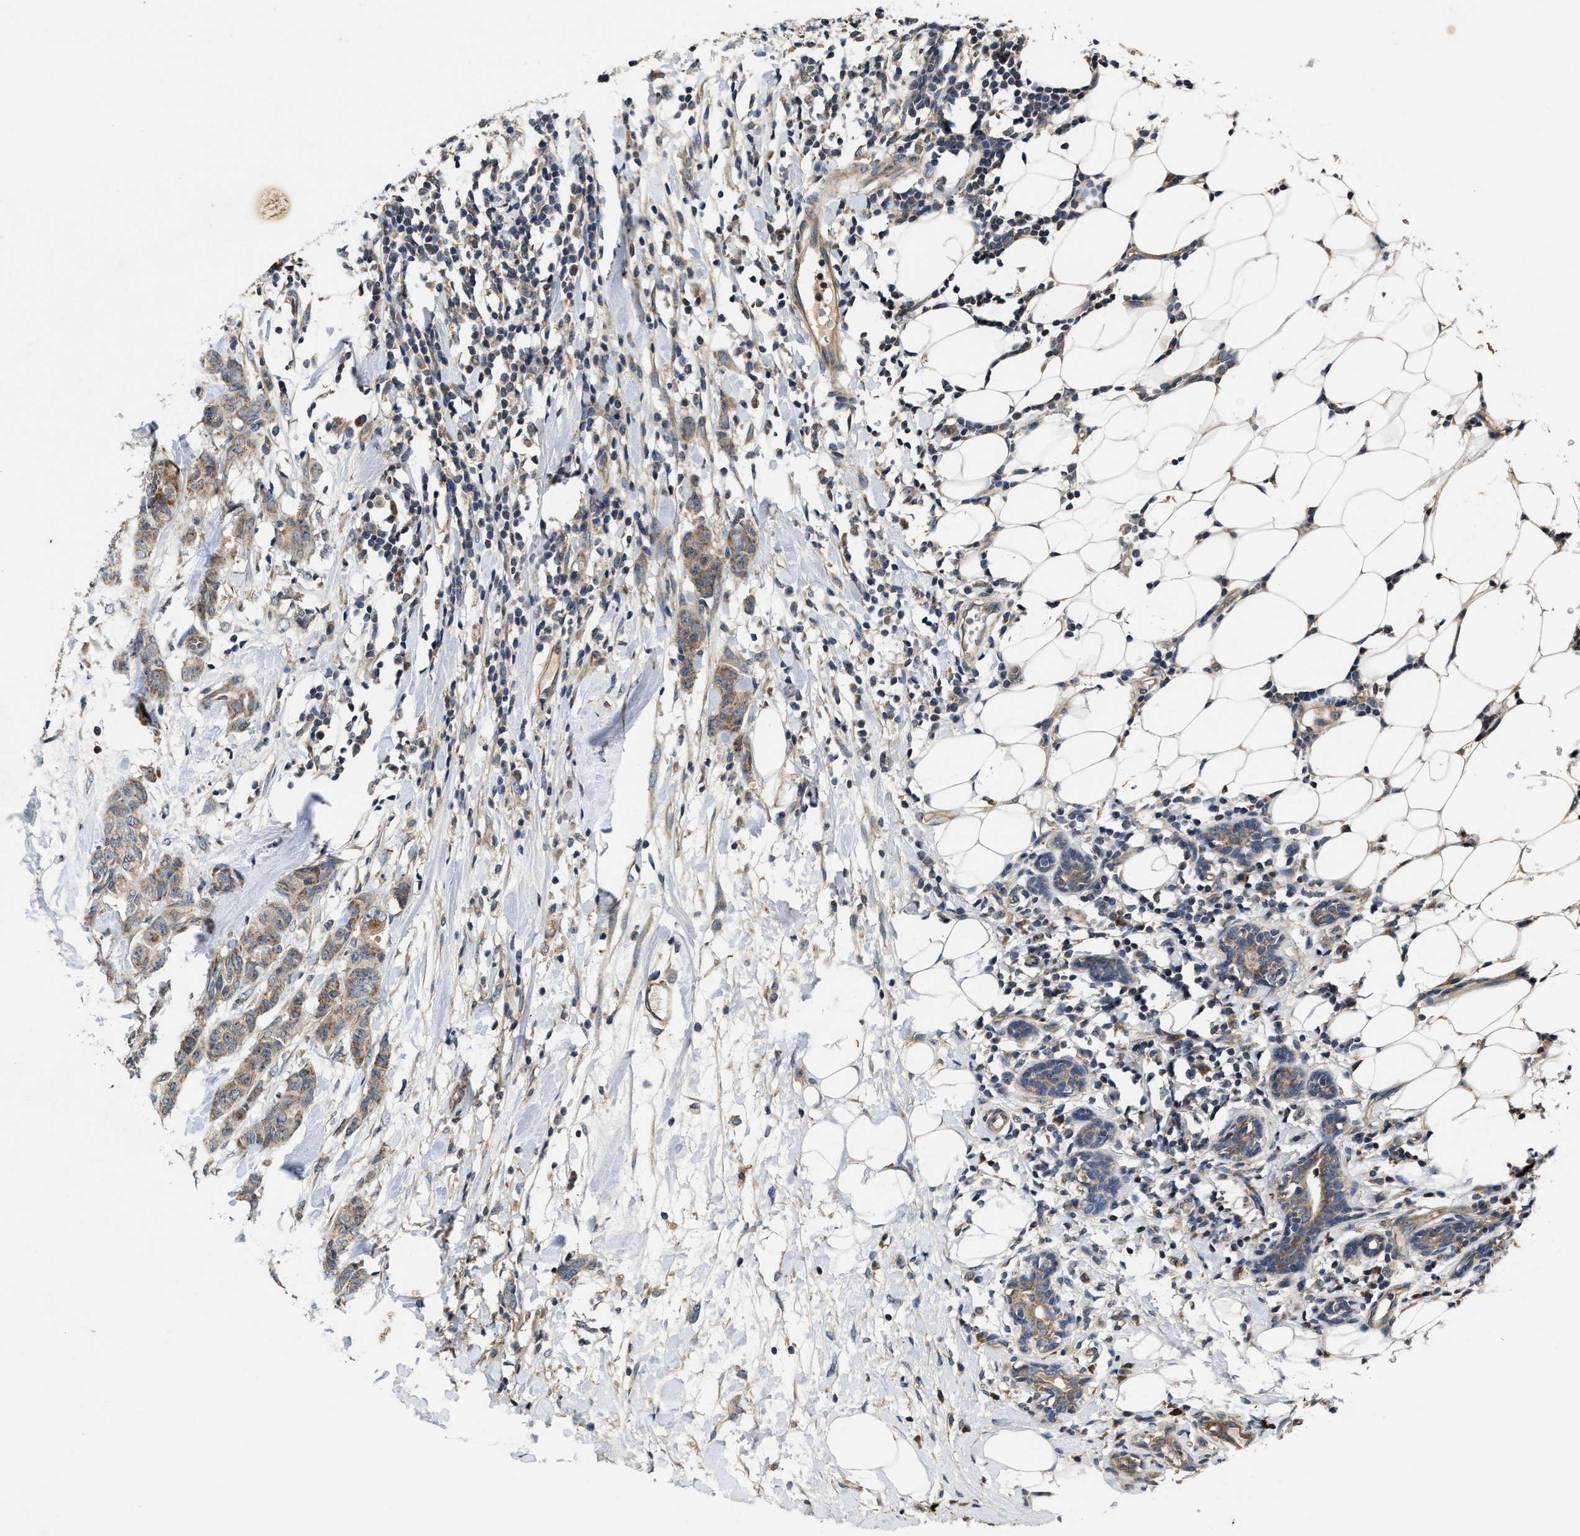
{"staining": {"intensity": "moderate", "quantity": ">75%", "location": "cytoplasmic/membranous"}, "tissue": "breast cancer", "cell_type": "Tumor cells", "image_type": "cancer", "snomed": [{"axis": "morphology", "description": "Normal tissue, NOS"}, {"axis": "morphology", "description": "Duct carcinoma"}, {"axis": "topography", "description": "Breast"}], "caption": "The image shows staining of breast infiltrating ductal carcinoma, revealing moderate cytoplasmic/membranous protein expression (brown color) within tumor cells. (DAB IHC with brightfield microscopy, high magnification).", "gene": "EFNA4", "patient": {"sex": "female", "age": 40}}